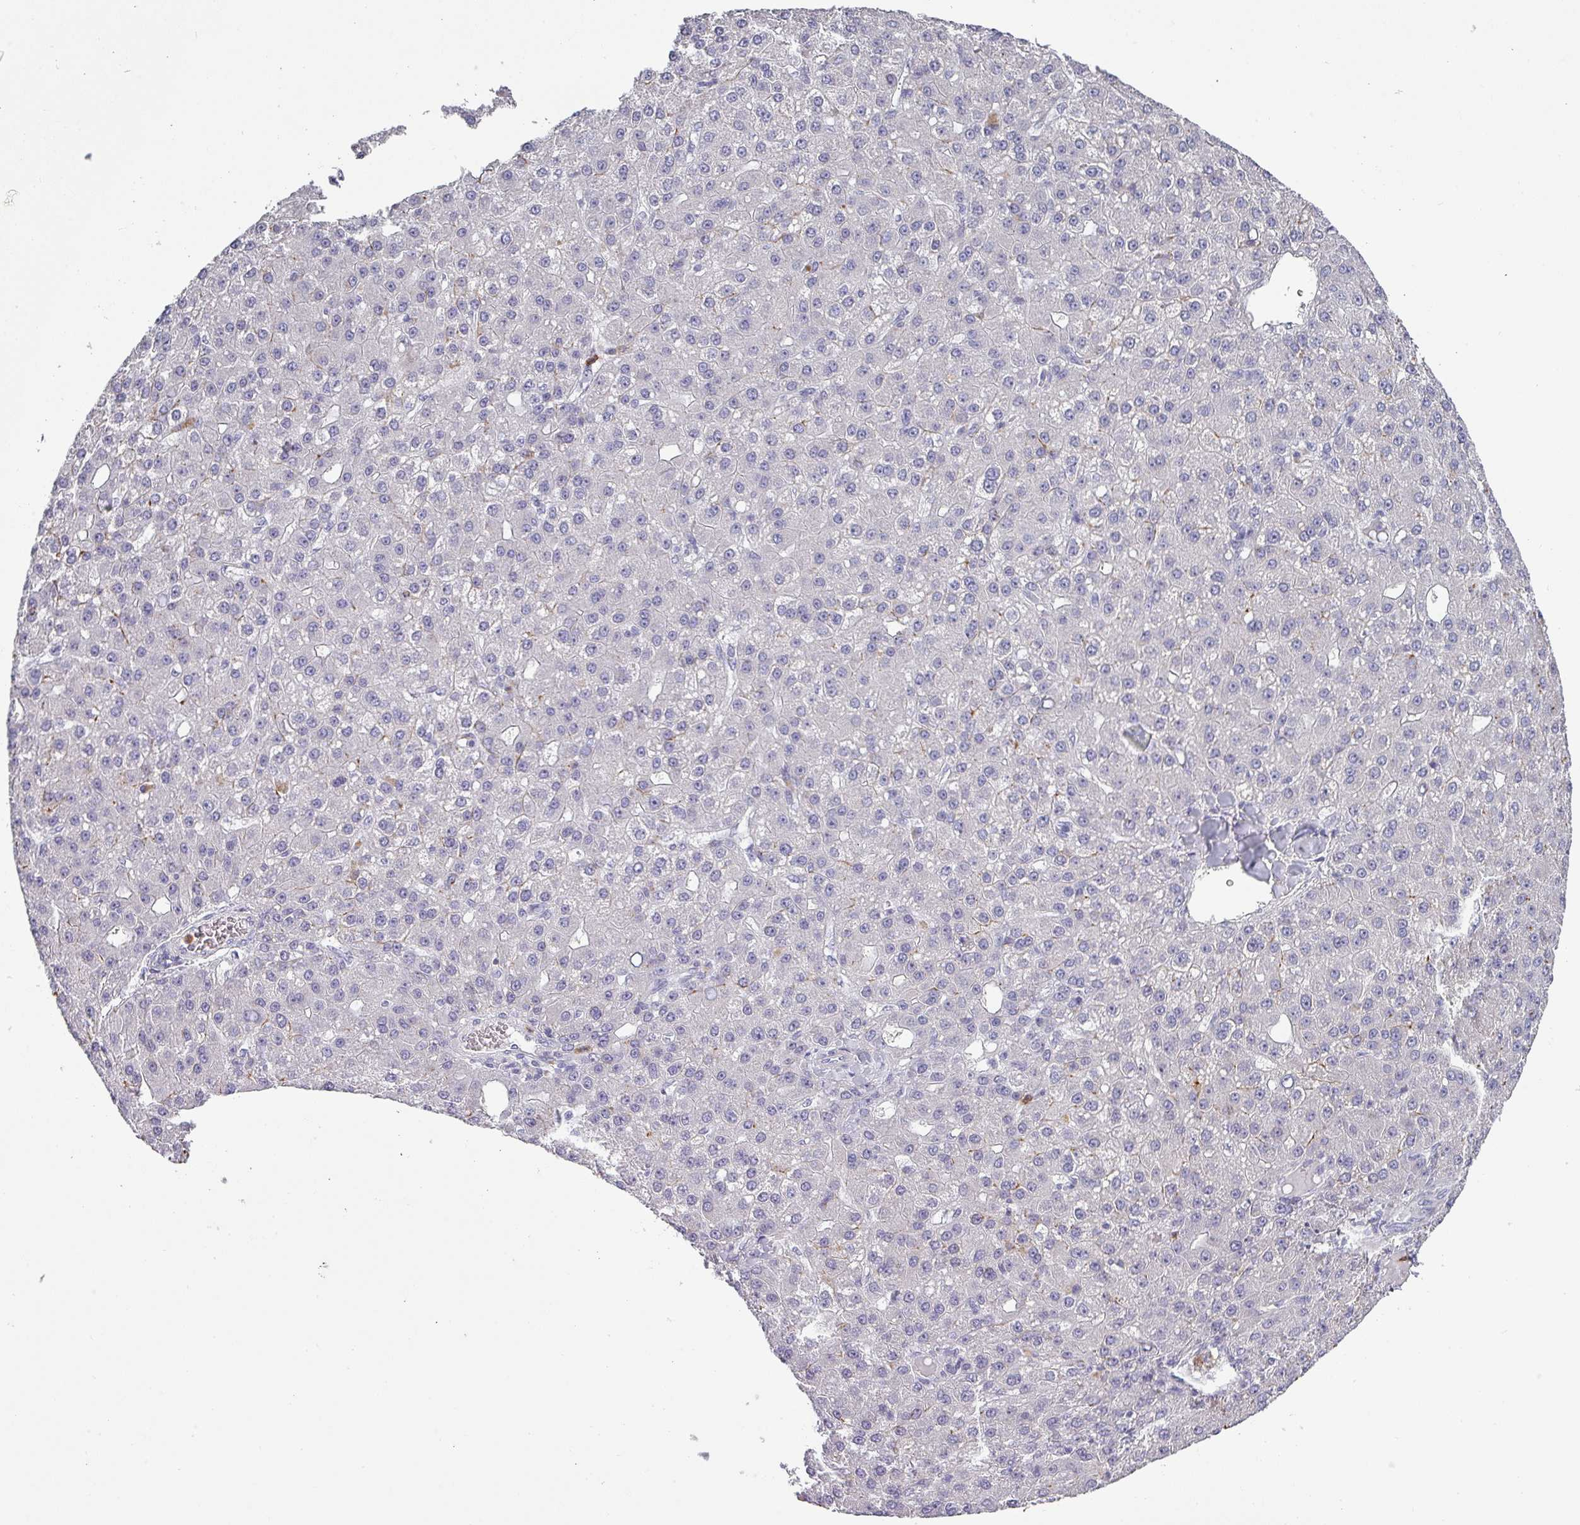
{"staining": {"intensity": "negative", "quantity": "none", "location": "none"}, "tissue": "liver cancer", "cell_type": "Tumor cells", "image_type": "cancer", "snomed": [{"axis": "morphology", "description": "Carcinoma, Hepatocellular, NOS"}, {"axis": "topography", "description": "Liver"}], "caption": "This image is of liver hepatocellular carcinoma stained with immunohistochemistry (IHC) to label a protein in brown with the nuclei are counter-stained blue. There is no expression in tumor cells. (Brightfield microscopy of DAB (3,3'-diaminobenzidine) immunohistochemistry at high magnification).", "gene": "BTLA", "patient": {"sex": "male", "age": 67}}